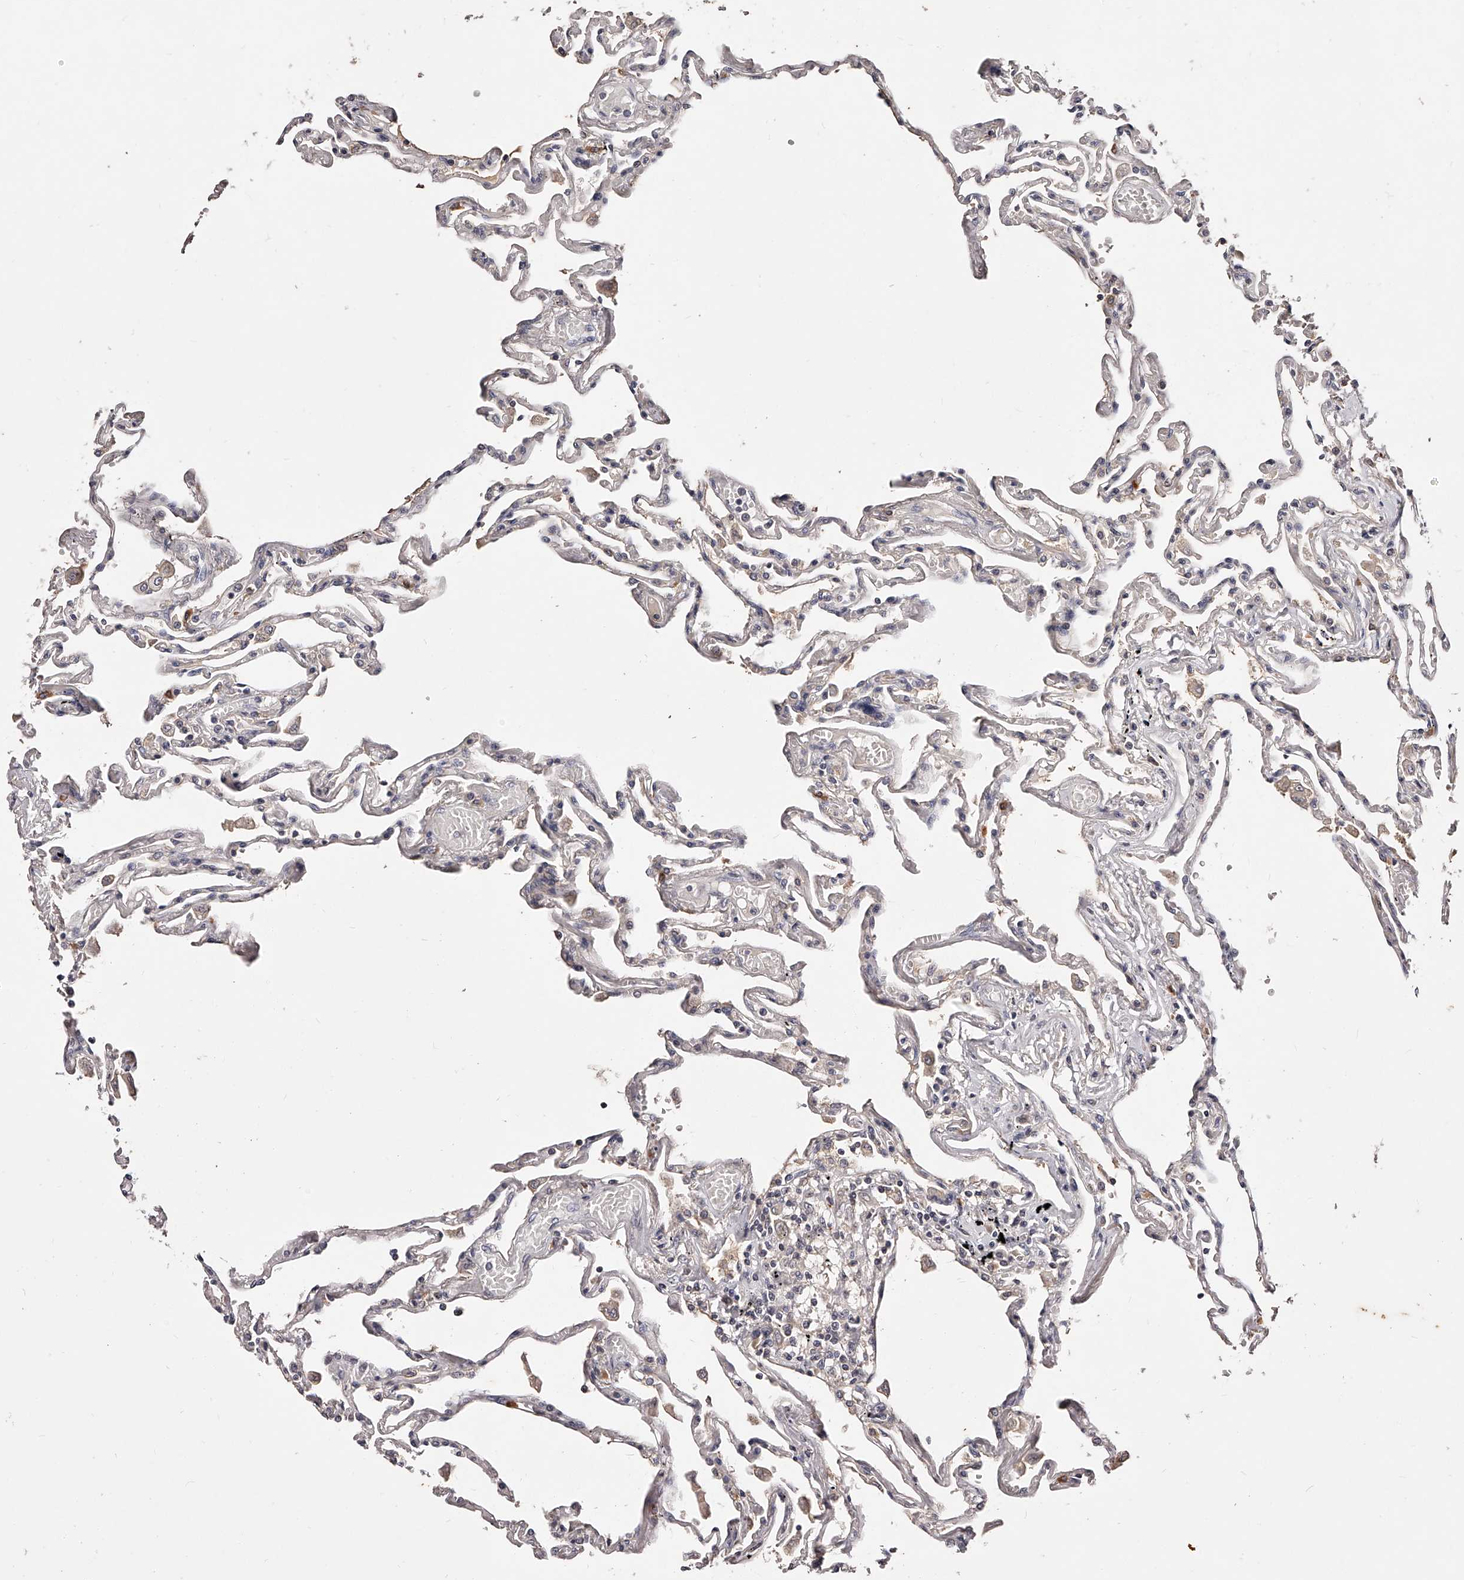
{"staining": {"intensity": "moderate", "quantity": "25%-75%", "location": "cytoplasmic/membranous,nuclear"}, "tissue": "lung", "cell_type": "Alveolar cells", "image_type": "normal", "snomed": [{"axis": "morphology", "description": "Normal tissue, NOS"}, {"axis": "topography", "description": "Lung"}], "caption": "IHC of benign human lung shows medium levels of moderate cytoplasmic/membranous,nuclear staining in approximately 25%-75% of alveolar cells. The staining was performed using DAB to visualize the protein expression in brown, while the nuclei were stained in blue with hematoxylin (Magnification: 20x).", "gene": "PHACTR1", "patient": {"sex": "female", "age": 67}}